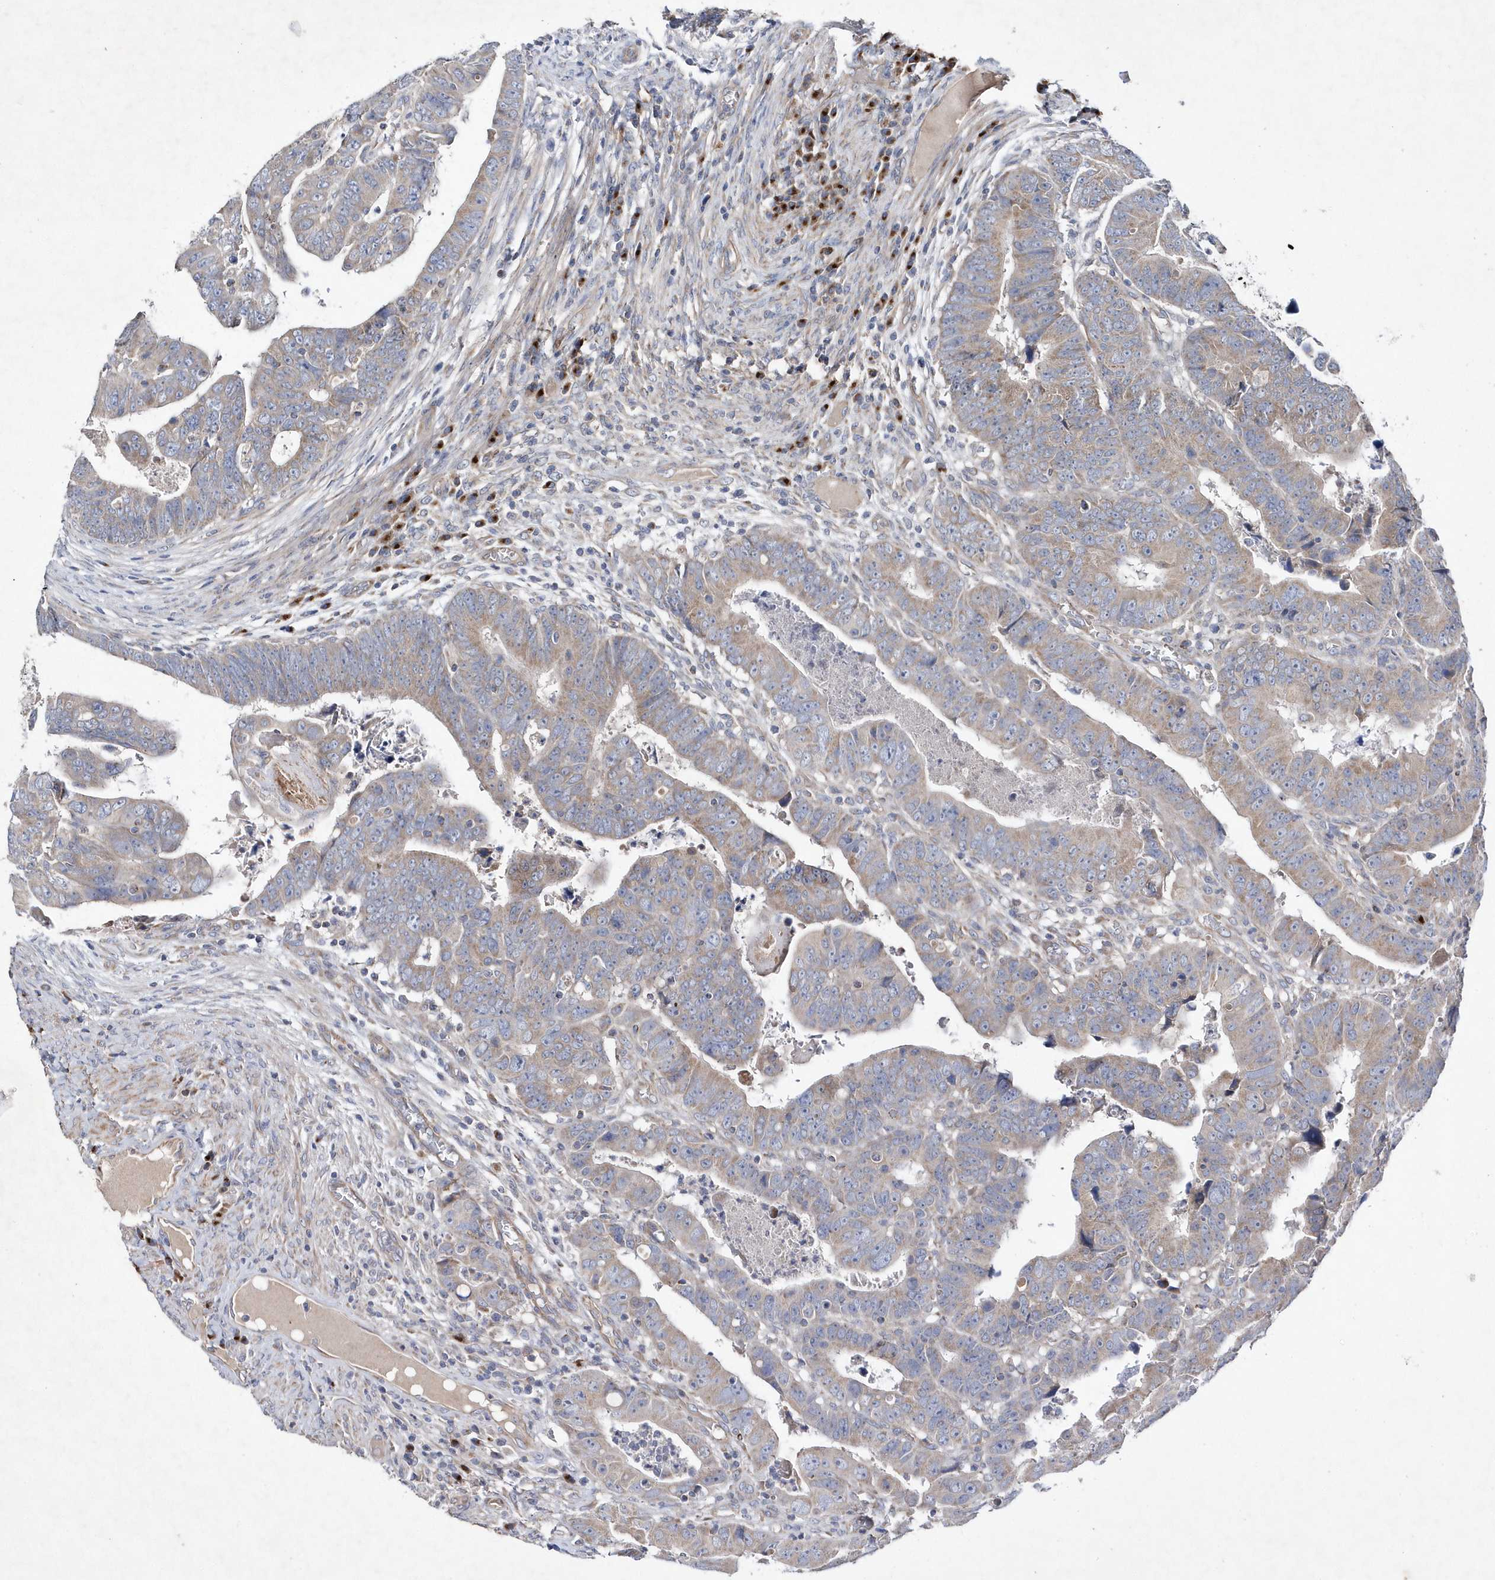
{"staining": {"intensity": "weak", "quantity": "25%-75%", "location": "cytoplasmic/membranous"}, "tissue": "colorectal cancer", "cell_type": "Tumor cells", "image_type": "cancer", "snomed": [{"axis": "morphology", "description": "Normal tissue, NOS"}, {"axis": "morphology", "description": "Adenocarcinoma, NOS"}, {"axis": "topography", "description": "Rectum"}], "caption": "An immunohistochemistry image of neoplastic tissue is shown. Protein staining in brown labels weak cytoplasmic/membranous positivity in colorectal cancer within tumor cells.", "gene": "METTL8", "patient": {"sex": "female", "age": 65}}